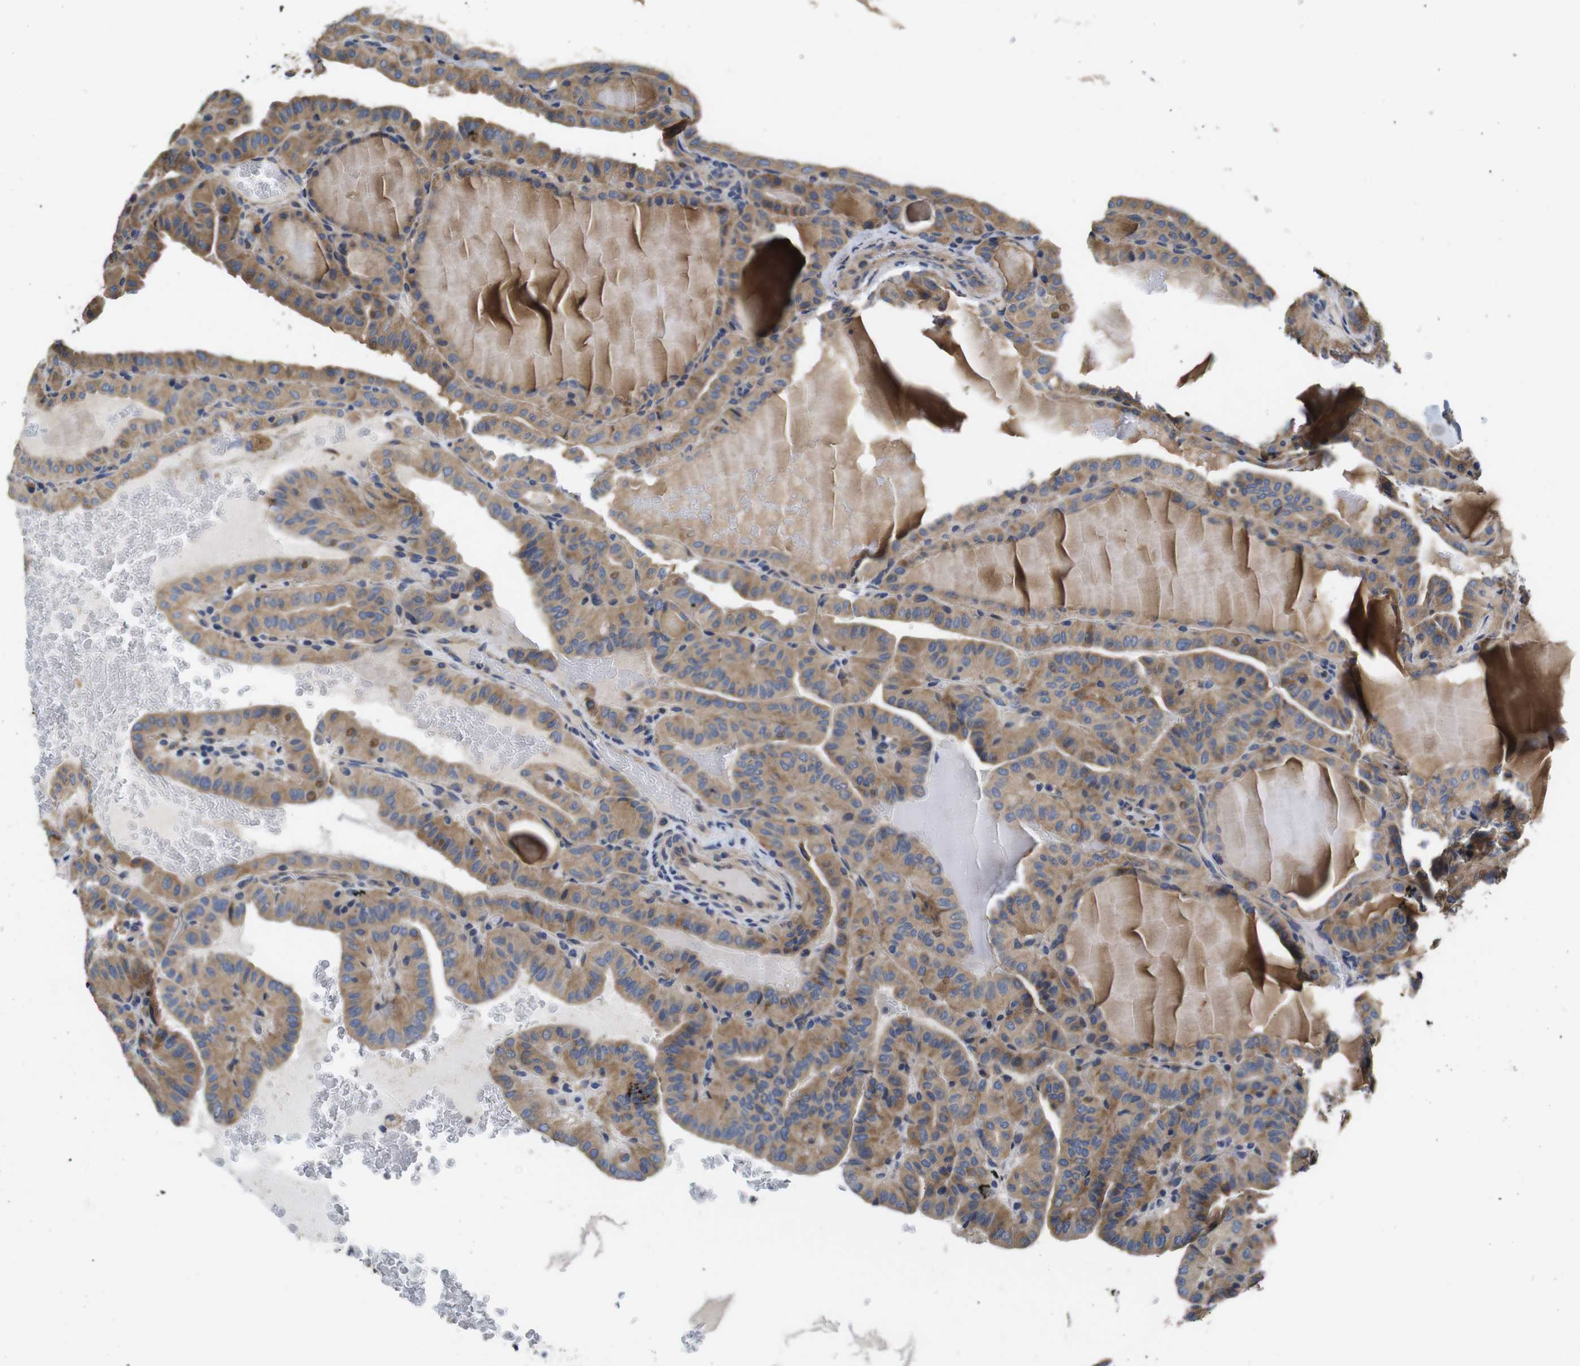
{"staining": {"intensity": "moderate", "quantity": ">75%", "location": "cytoplasmic/membranous"}, "tissue": "thyroid cancer", "cell_type": "Tumor cells", "image_type": "cancer", "snomed": [{"axis": "morphology", "description": "Papillary adenocarcinoma, NOS"}, {"axis": "topography", "description": "Thyroid gland"}], "caption": "Papillary adenocarcinoma (thyroid) stained for a protein (brown) exhibits moderate cytoplasmic/membranous positive staining in about >75% of tumor cells.", "gene": "MARCHF7", "patient": {"sex": "male", "age": 77}}